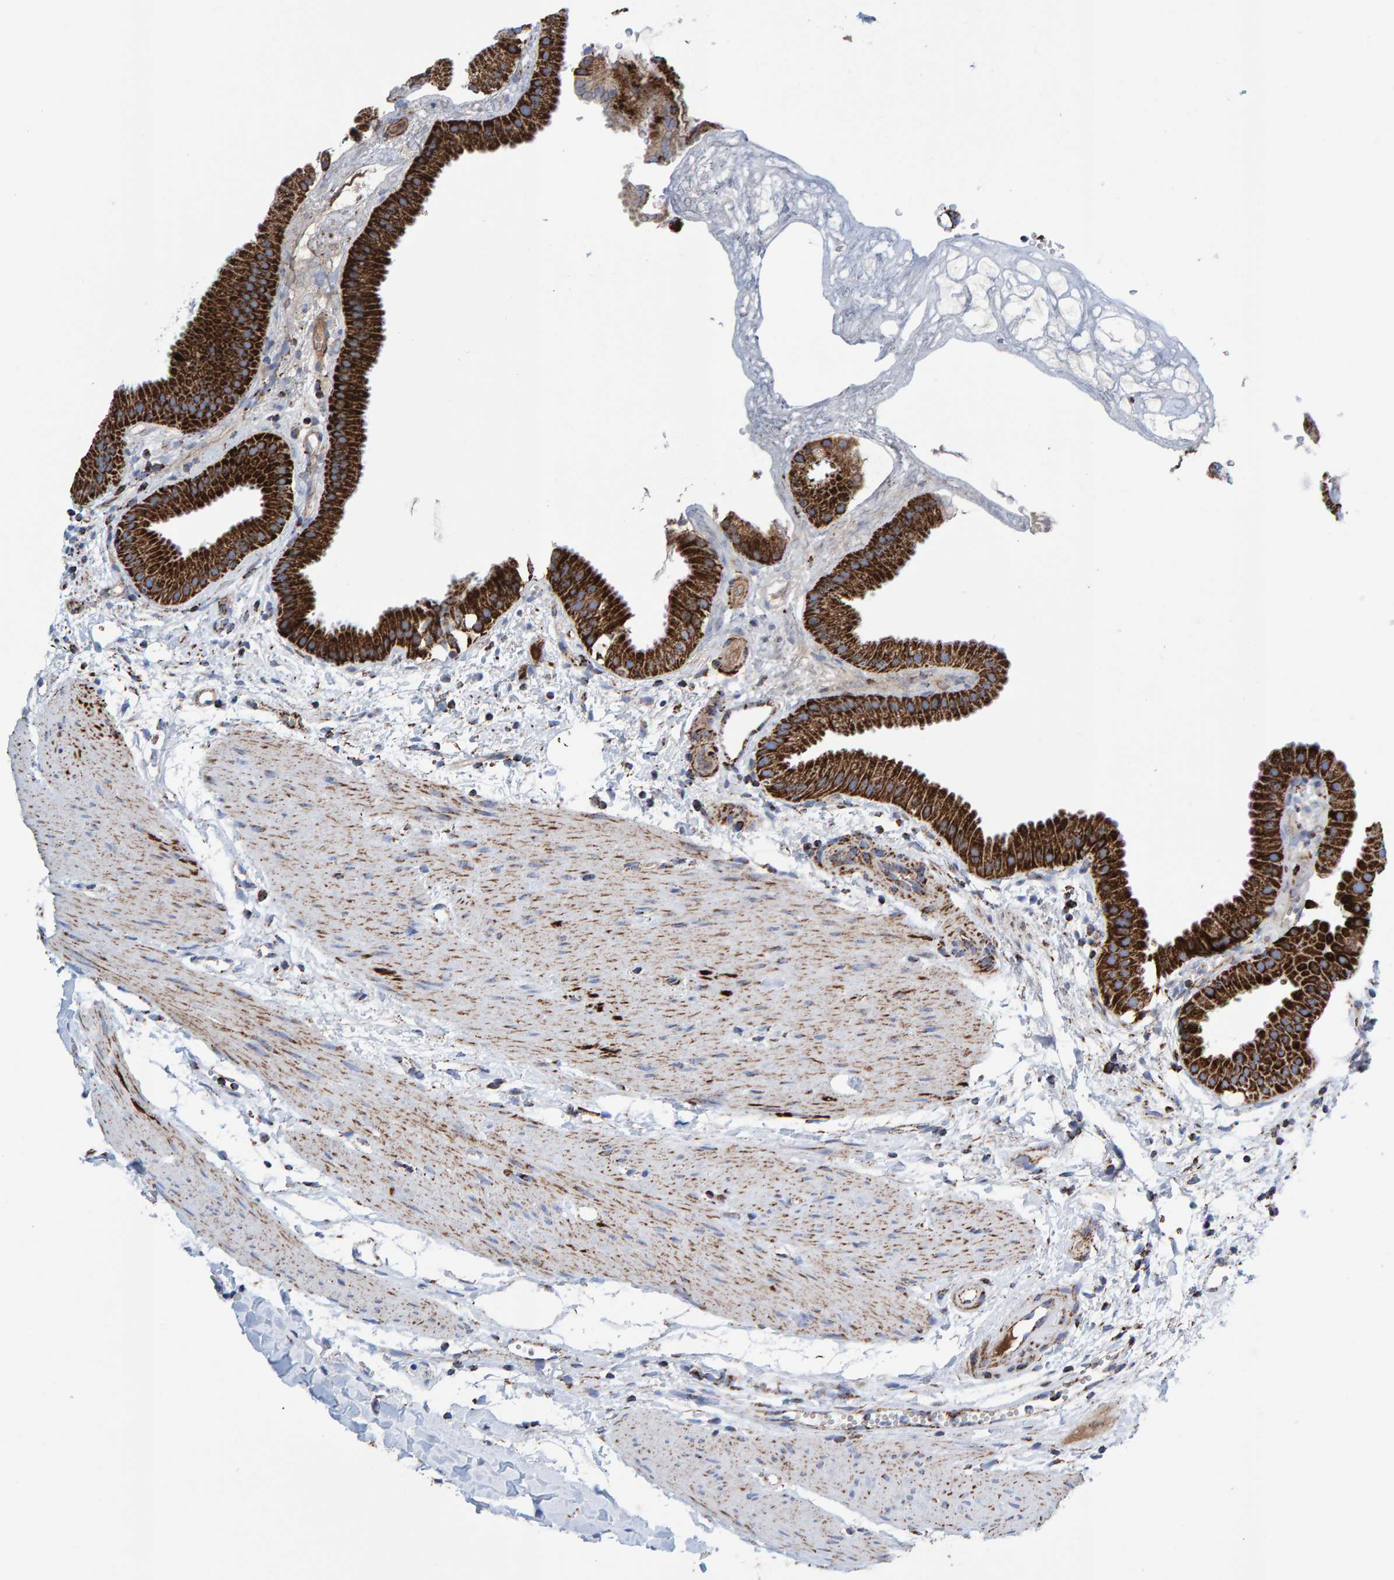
{"staining": {"intensity": "strong", "quantity": ">75%", "location": "cytoplasmic/membranous"}, "tissue": "gallbladder", "cell_type": "Glandular cells", "image_type": "normal", "snomed": [{"axis": "morphology", "description": "Normal tissue, NOS"}, {"axis": "topography", "description": "Gallbladder"}], "caption": "About >75% of glandular cells in unremarkable gallbladder reveal strong cytoplasmic/membranous protein expression as visualized by brown immunohistochemical staining.", "gene": "ENSG00000262660", "patient": {"sex": "female", "age": 64}}